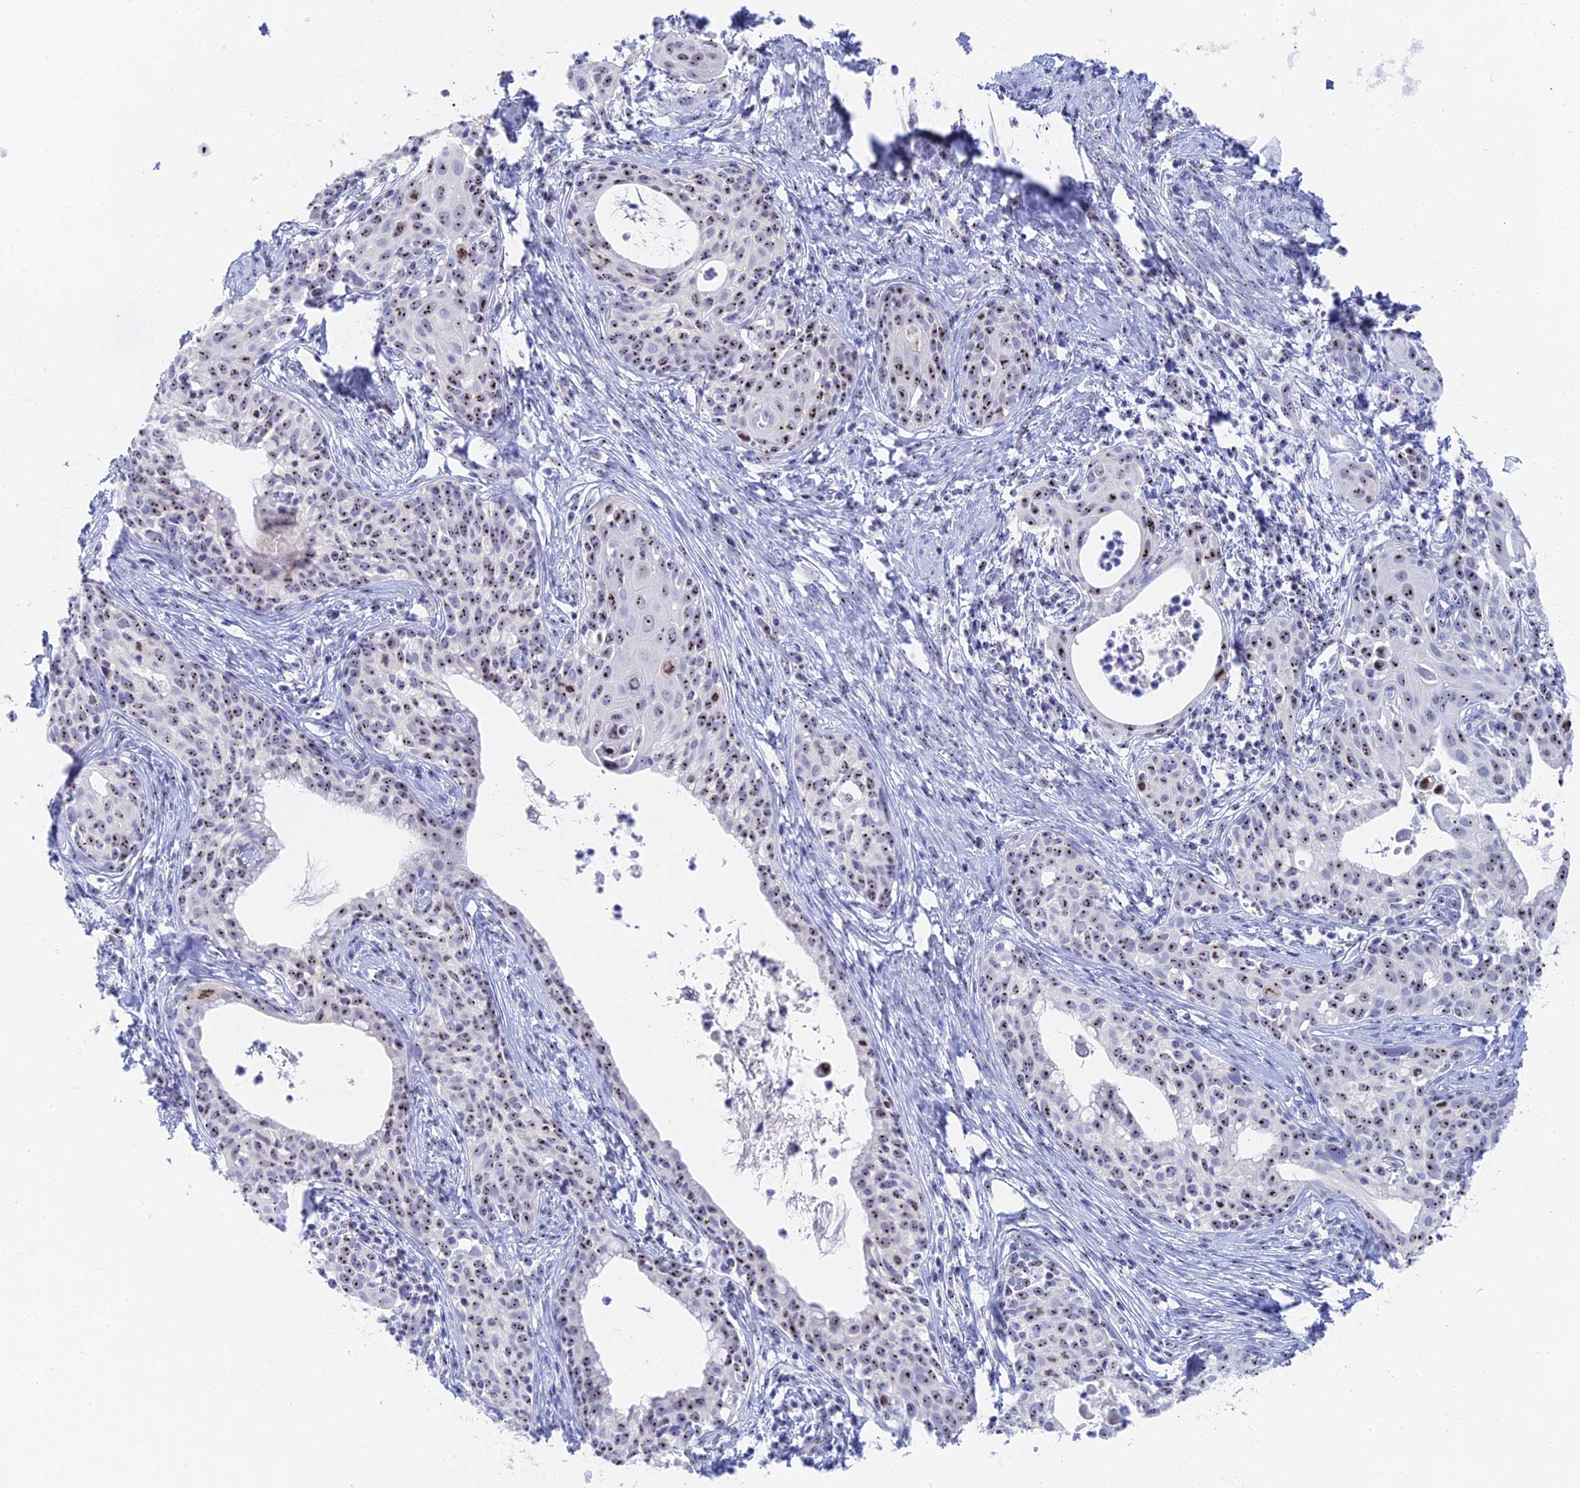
{"staining": {"intensity": "moderate", "quantity": ">75%", "location": "nuclear"}, "tissue": "cervical cancer", "cell_type": "Tumor cells", "image_type": "cancer", "snomed": [{"axis": "morphology", "description": "Squamous cell carcinoma, NOS"}, {"axis": "topography", "description": "Cervix"}], "caption": "Immunohistochemistry (DAB) staining of human cervical squamous cell carcinoma exhibits moderate nuclear protein staining in approximately >75% of tumor cells.", "gene": "RSL1D1", "patient": {"sex": "female", "age": 52}}